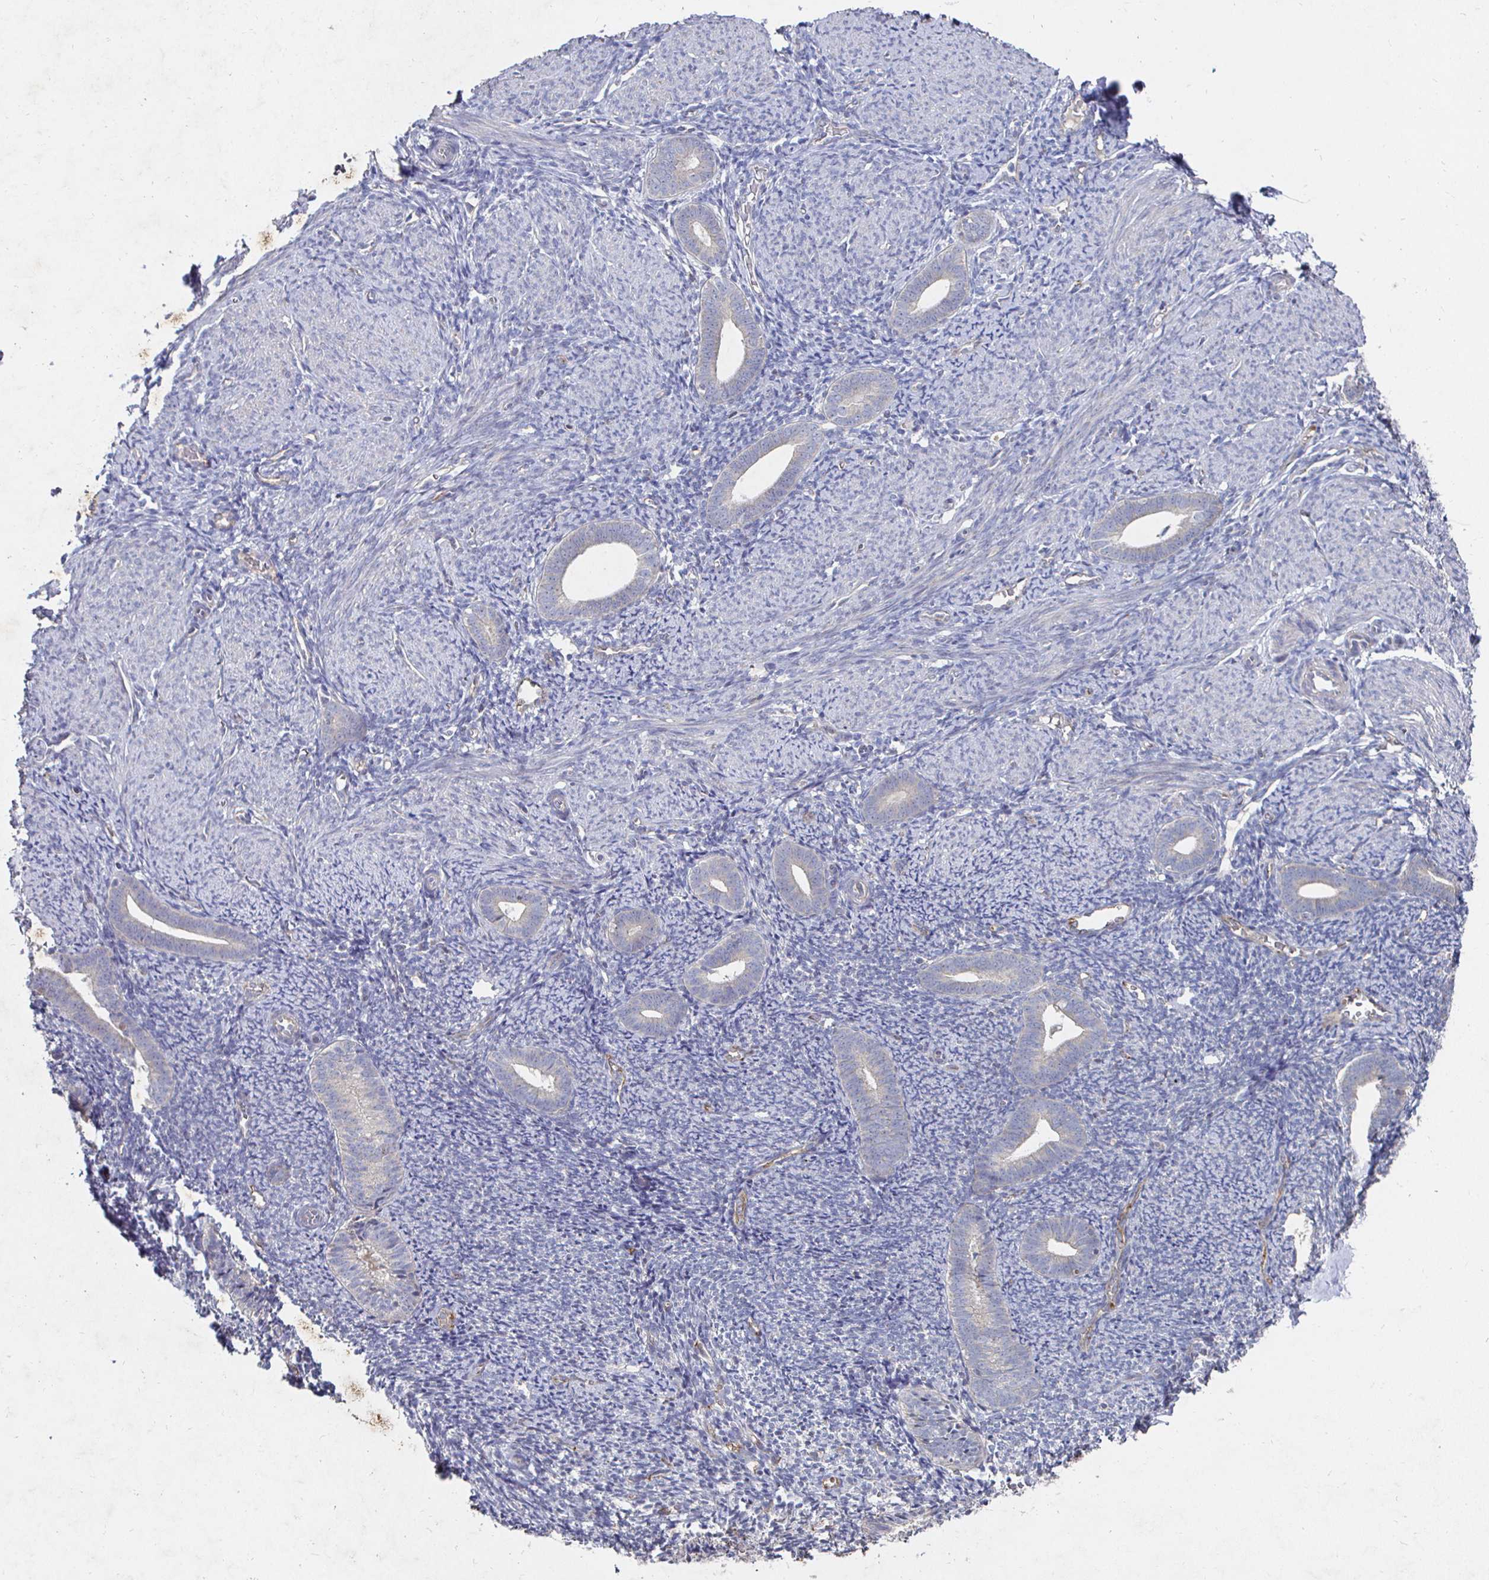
{"staining": {"intensity": "negative", "quantity": "none", "location": "none"}, "tissue": "endometrium", "cell_type": "Cells in endometrial stroma", "image_type": "normal", "snomed": [{"axis": "morphology", "description": "Normal tissue, NOS"}, {"axis": "topography", "description": "Endometrium"}], "caption": "This is an IHC image of unremarkable human endometrium. There is no staining in cells in endometrial stroma.", "gene": "NRSN1", "patient": {"sex": "female", "age": 39}}